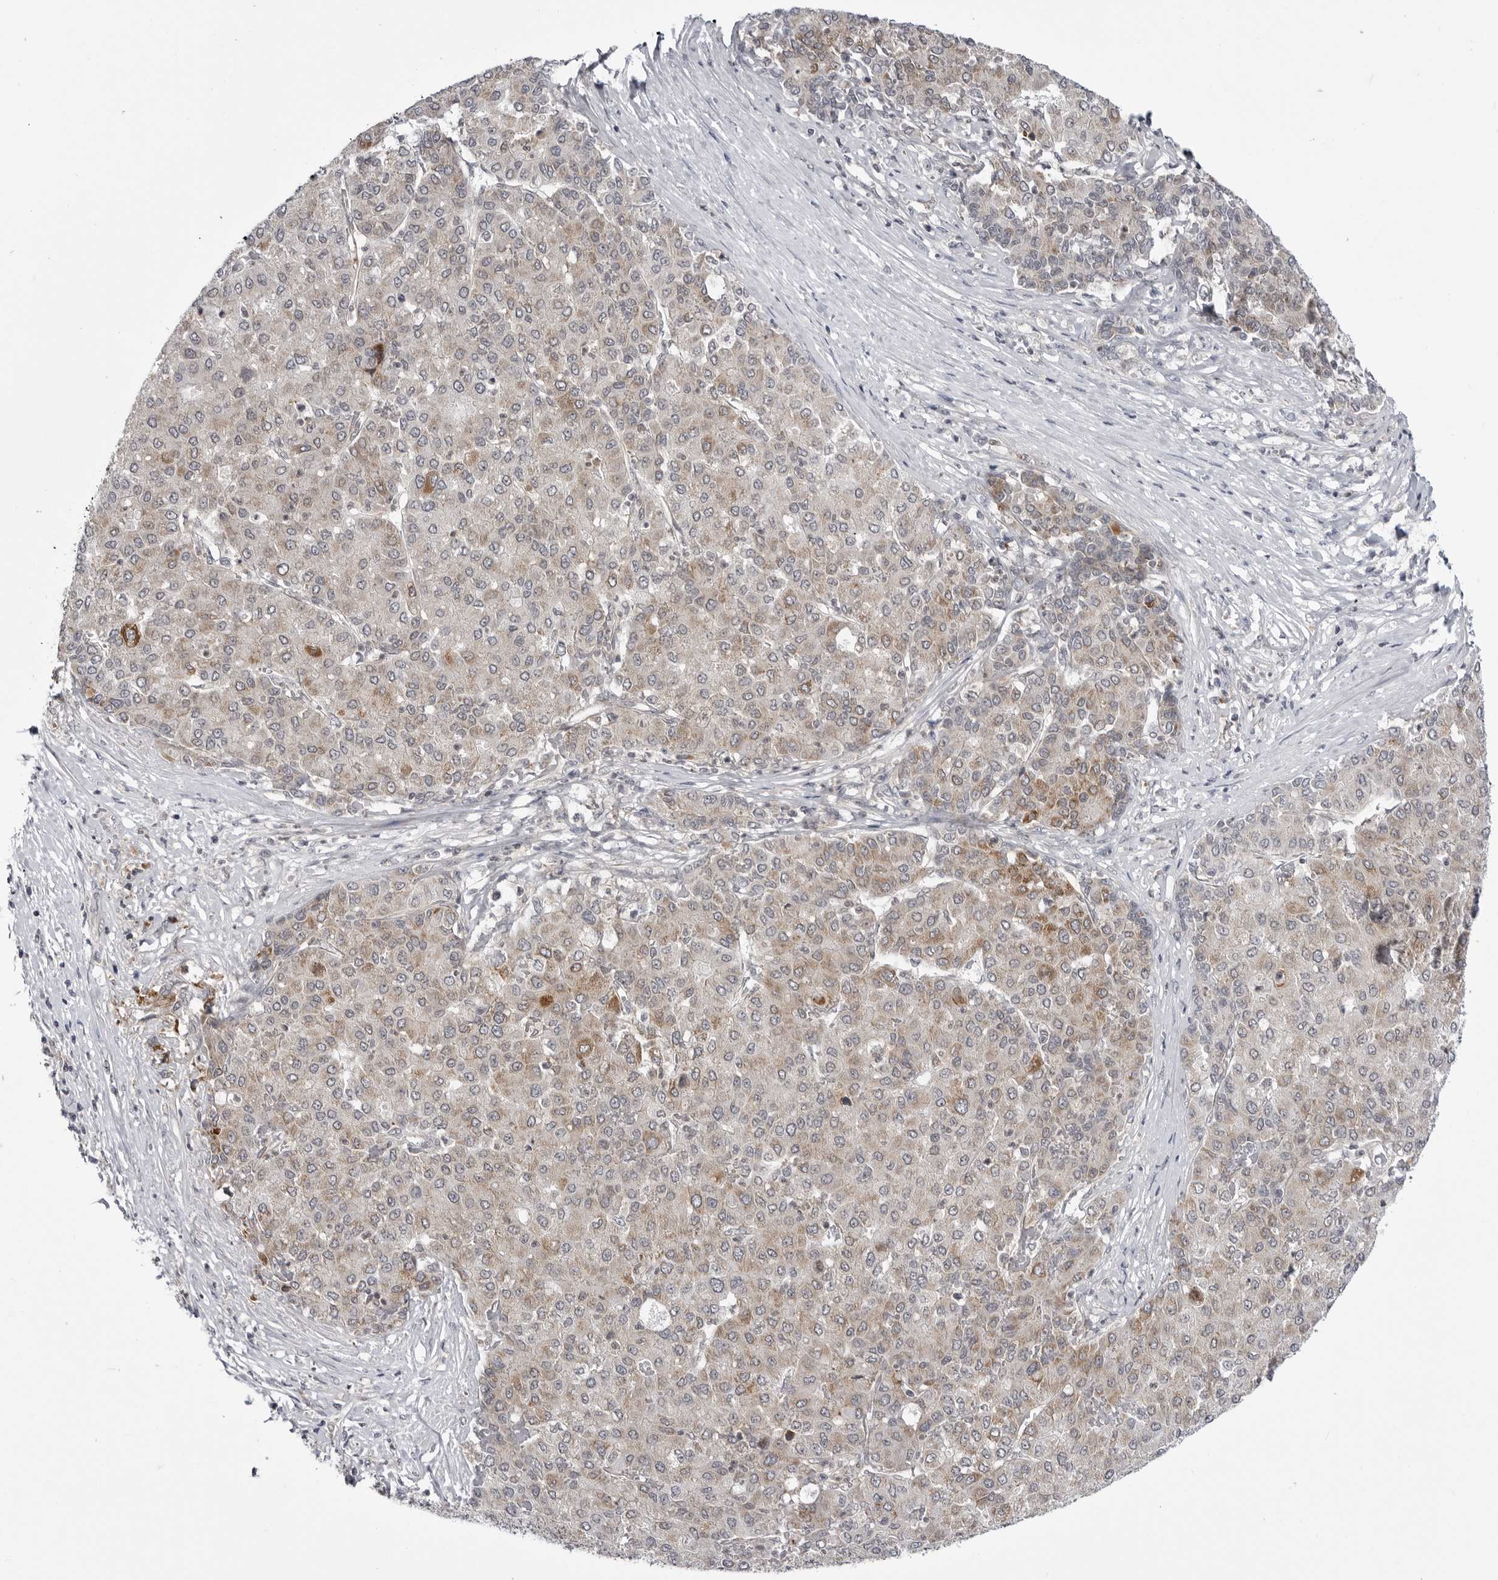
{"staining": {"intensity": "moderate", "quantity": "25%-75%", "location": "cytoplasmic/membranous"}, "tissue": "liver cancer", "cell_type": "Tumor cells", "image_type": "cancer", "snomed": [{"axis": "morphology", "description": "Carcinoma, Hepatocellular, NOS"}, {"axis": "topography", "description": "Liver"}], "caption": "IHC staining of liver cancer, which reveals medium levels of moderate cytoplasmic/membranous staining in approximately 25%-75% of tumor cells indicating moderate cytoplasmic/membranous protein expression. The staining was performed using DAB (brown) for protein detection and nuclei were counterstained in hematoxylin (blue).", "gene": "CCDC18", "patient": {"sex": "male", "age": 65}}